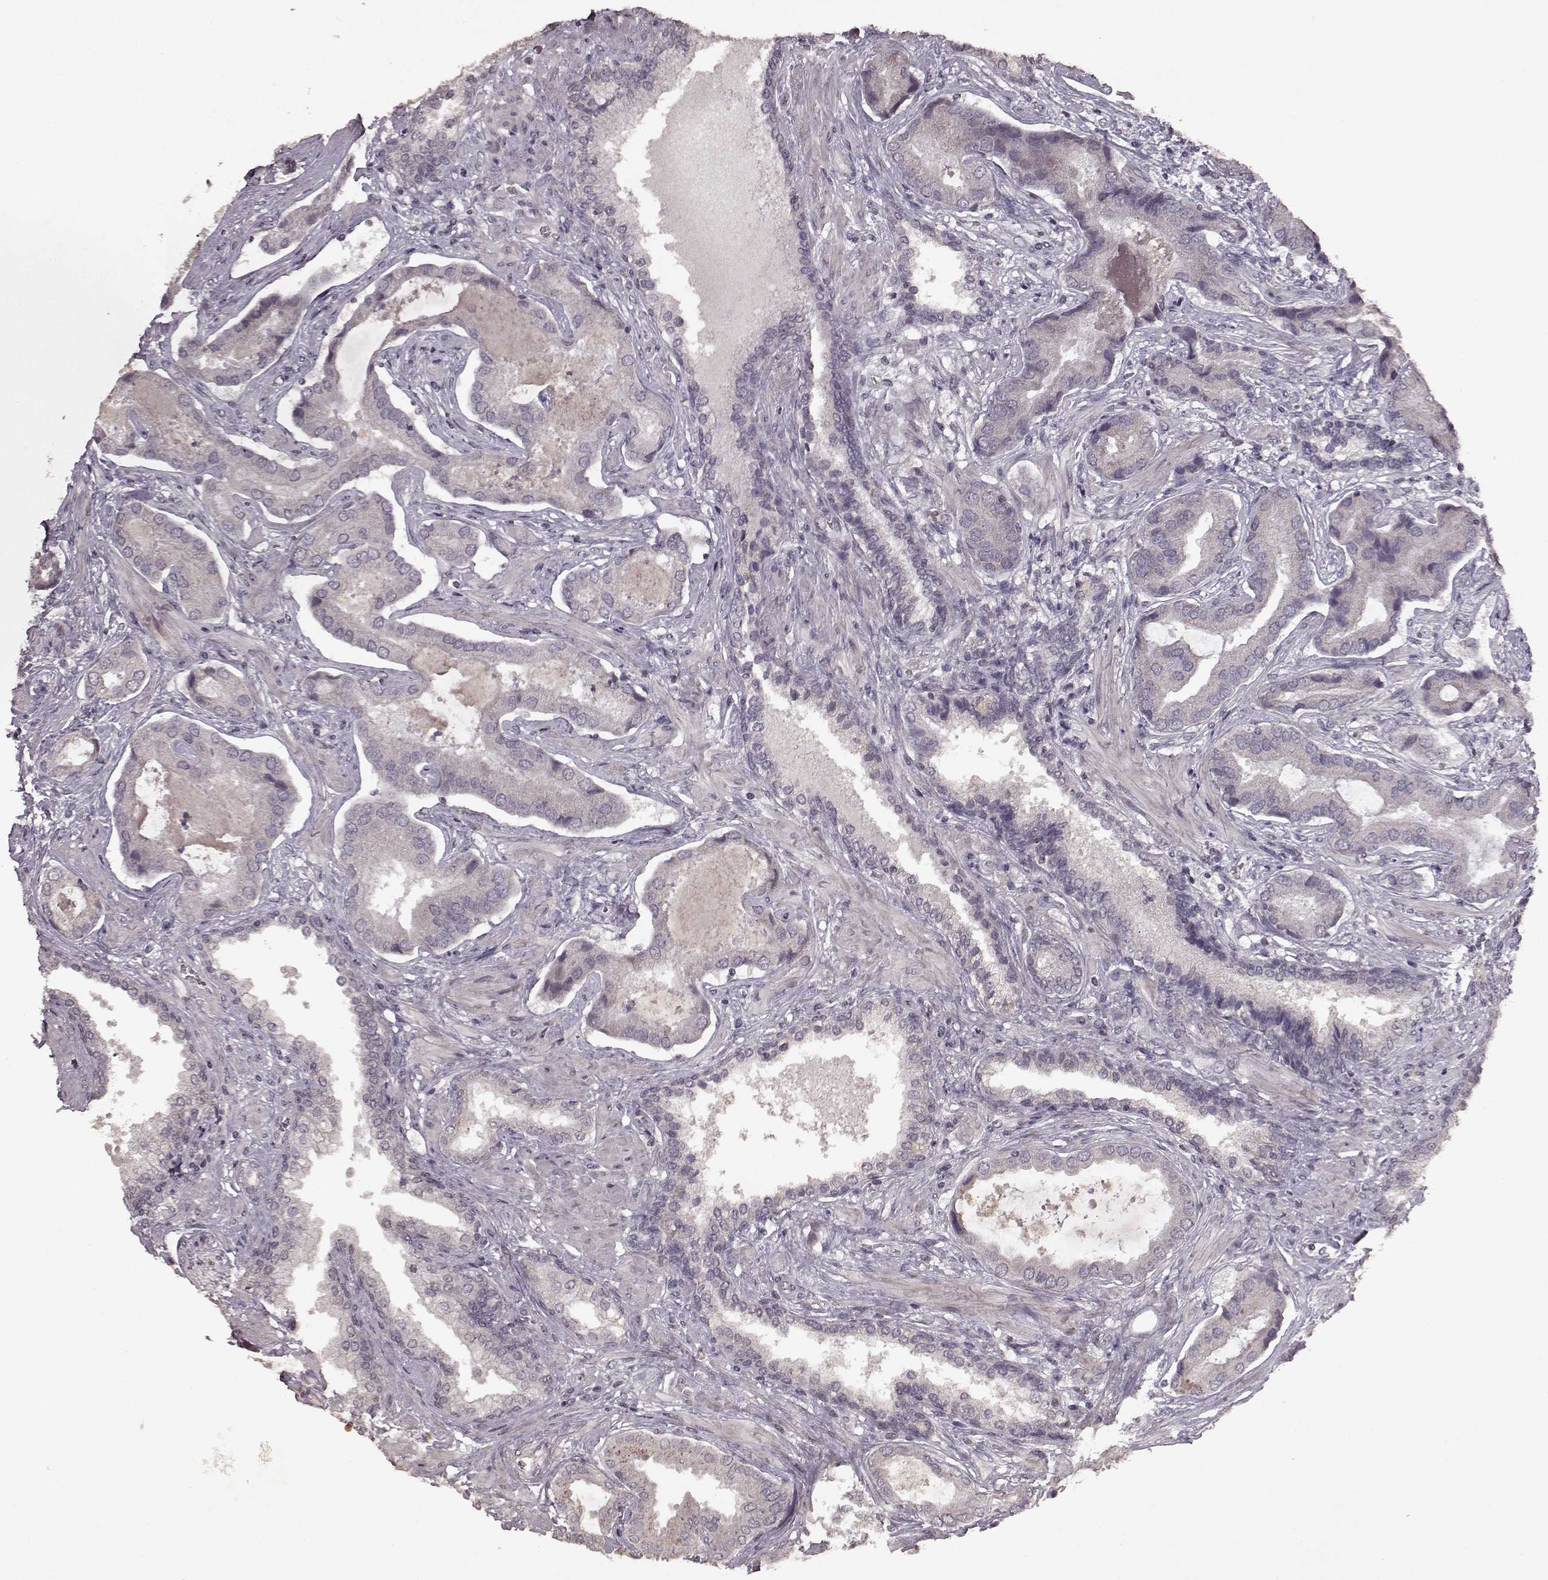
{"staining": {"intensity": "negative", "quantity": "none", "location": "none"}, "tissue": "prostate cancer", "cell_type": "Tumor cells", "image_type": "cancer", "snomed": [{"axis": "morphology", "description": "Adenocarcinoma, NOS"}, {"axis": "topography", "description": "Prostate"}], "caption": "Prostate cancer (adenocarcinoma) was stained to show a protein in brown. There is no significant expression in tumor cells.", "gene": "LHB", "patient": {"sex": "male", "age": 64}}